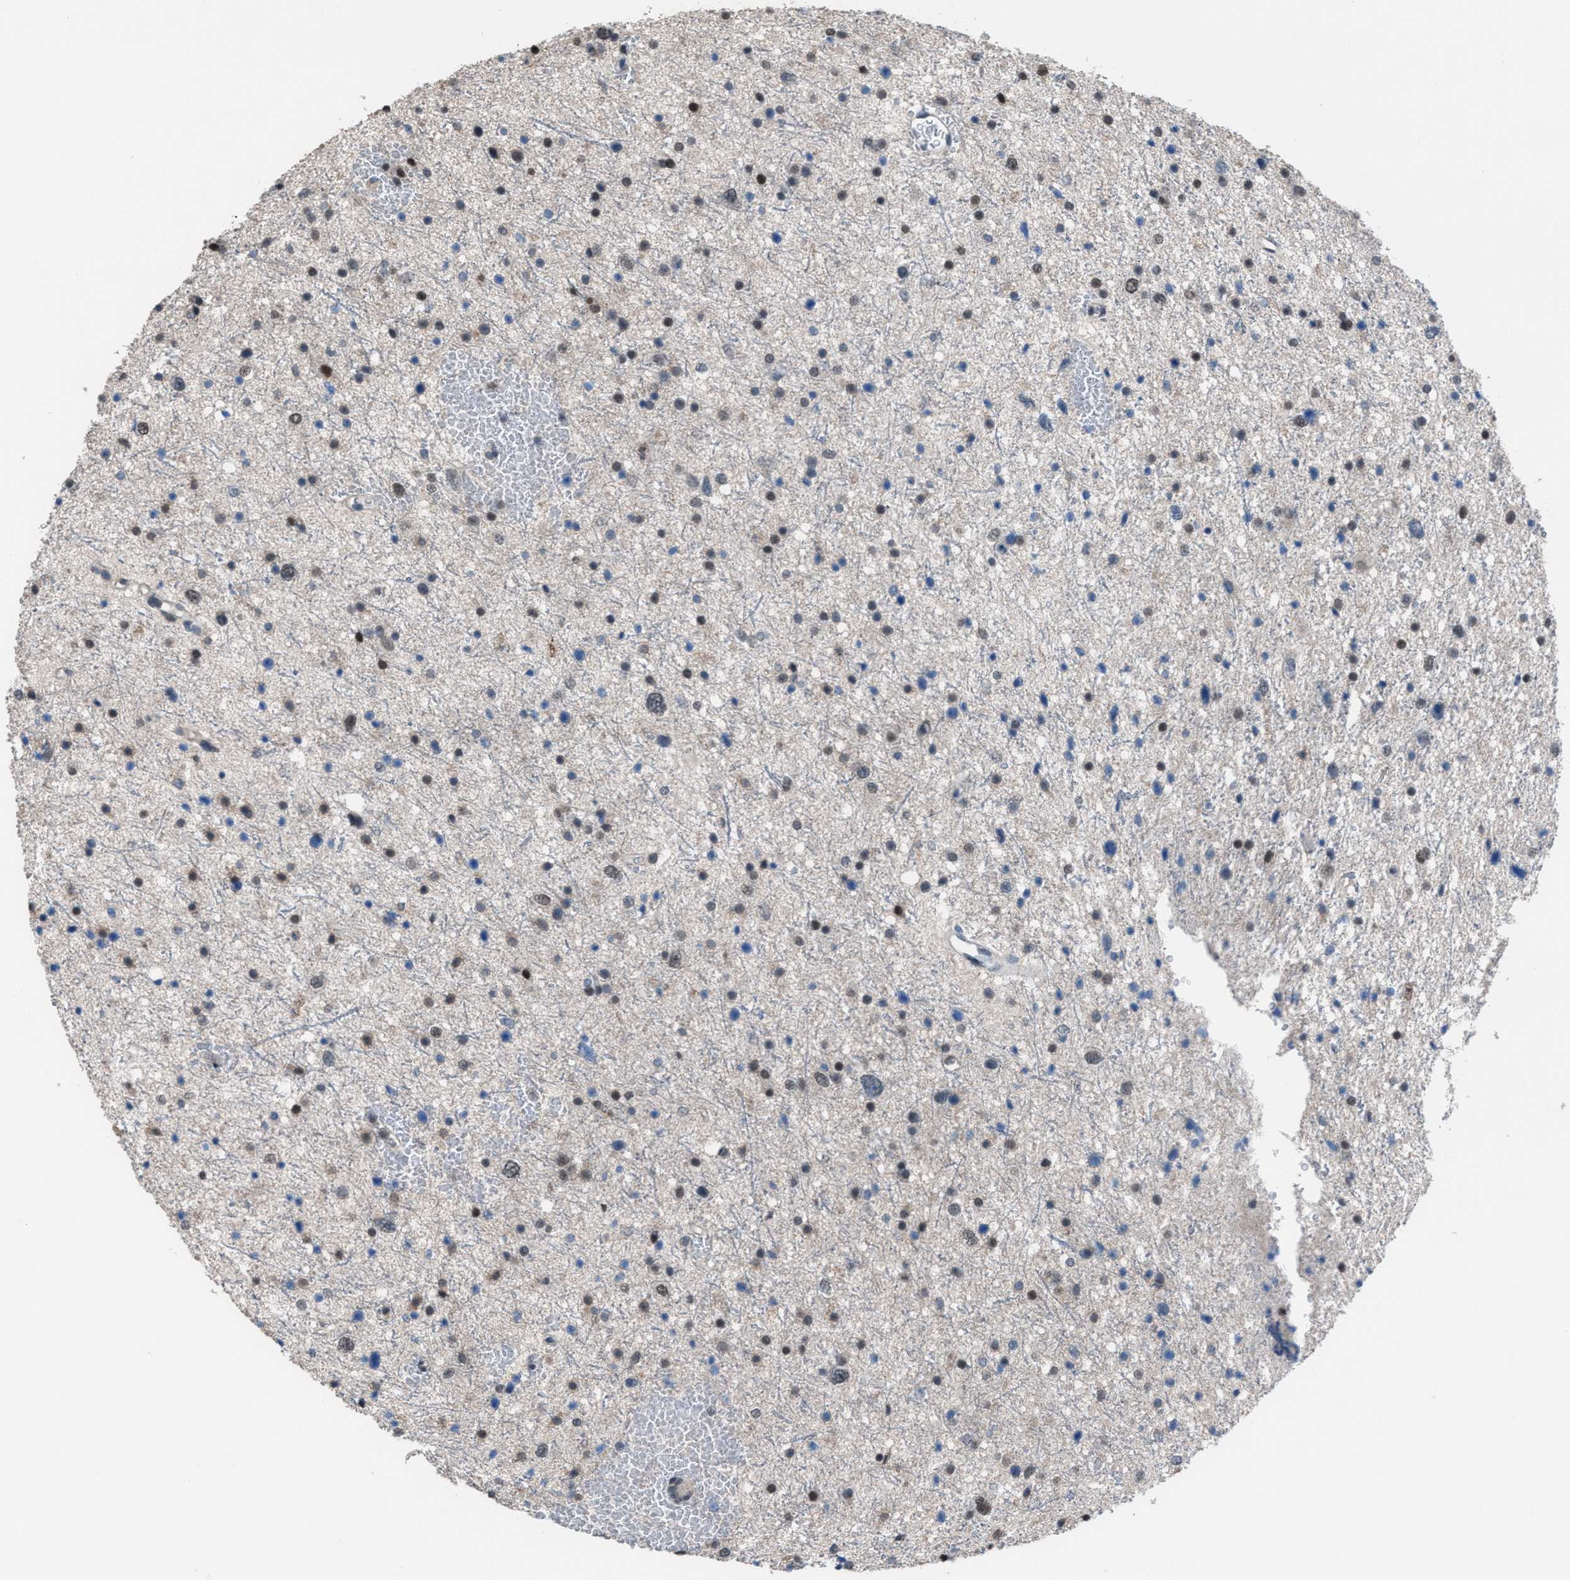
{"staining": {"intensity": "weak", "quantity": "<25%", "location": "nuclear"}, "tissue": "glioma", "cell_type": "Tumor cells", "image_type": "cancer", "snomed": [{"axis": "morphology", "description": "Glioma, malignant, Low grade"}, {"axis": "topography", "description": "Brain"}], "caption": "A high-resolution histopathology image shows immunohistochemistry staining of malignant low-grade glioma, which shows no significant staining in tumor cells. (DAB immunohistochemistry, high magnification).", "gene": "ZNF276", "patient": {"sex": "female", "age": 37}}